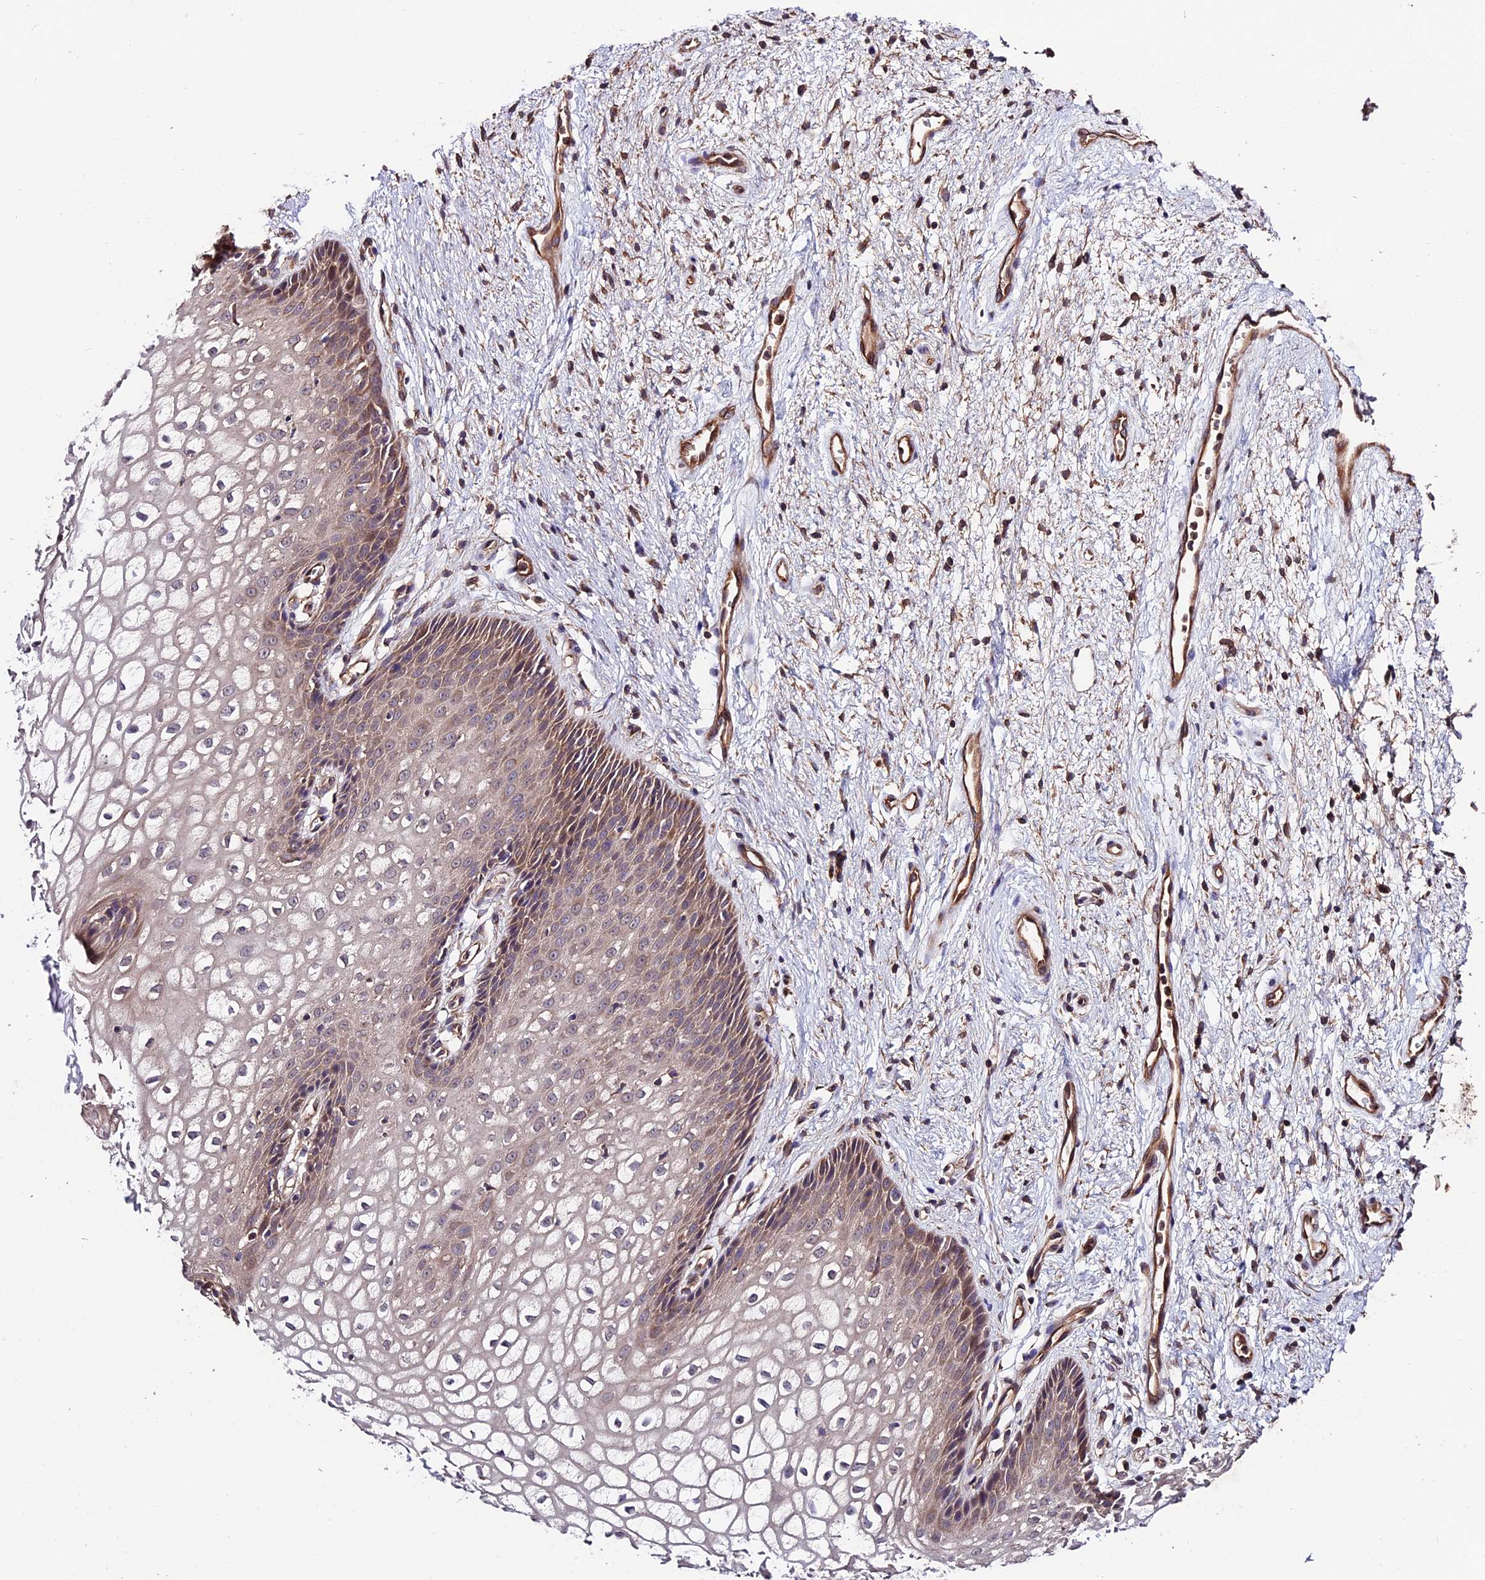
{"staining": {"intensity": "moderate", "quantity": "<25%", "location": "cytoplasmic/membranous"}, "tissue": "vagina", "cell_type": "Squamous epithelial cells", "image_type": "normal", "snomed": [{"axis": "morphology", "description": "Normal tissue, NOS"}, {"axis": "topography", "description": "Vagina"}], "caption": "A photomicrograph showing moderate cytoplasmic/membranous positivity in about <25% of squamous epithelial cells in unremarkable vagina, as visualized by brown immunohistochemical staining.", "gene": "CES3", "patient": {"sex": "female", "age": 34}}